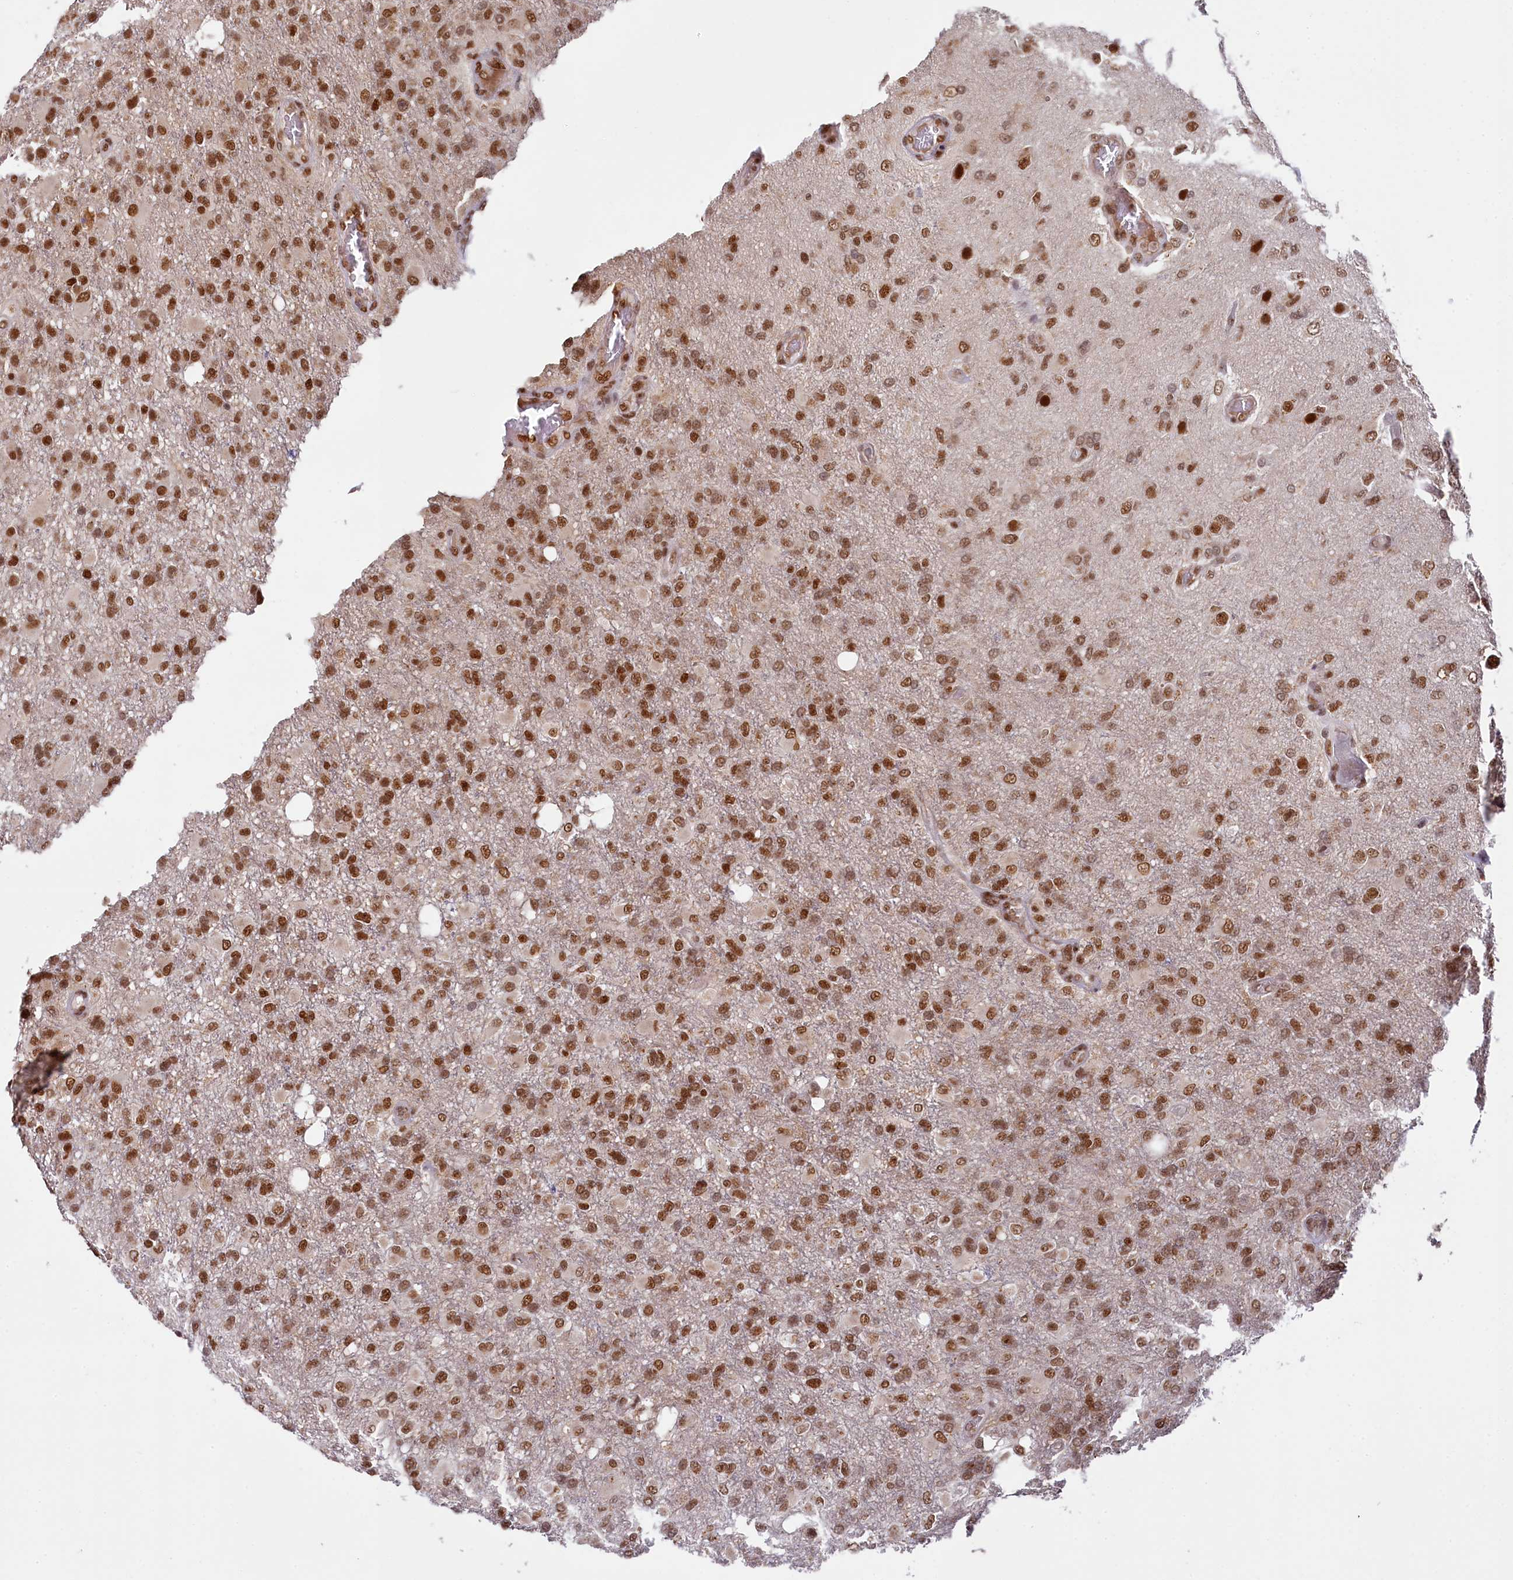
{"staining": {"intensity": "strong", "quantity": ">75%", "location": "nuclear"}, "tissue": "glioma", "cell_type": "Tumor cells", "image_type": "cancer", "snomed": [{"axis": "morphology", "description": "Glioma, malignant, High grade"}, {"axis": "topography", "description": "Brain"}], "caption": "Immunohistochemical staining of human glioma displays strong nuclear protein positivity in about >75% of tumor cells.", "gene": "PPHLN1", "patient": {"sex": "female", "age": 74}}